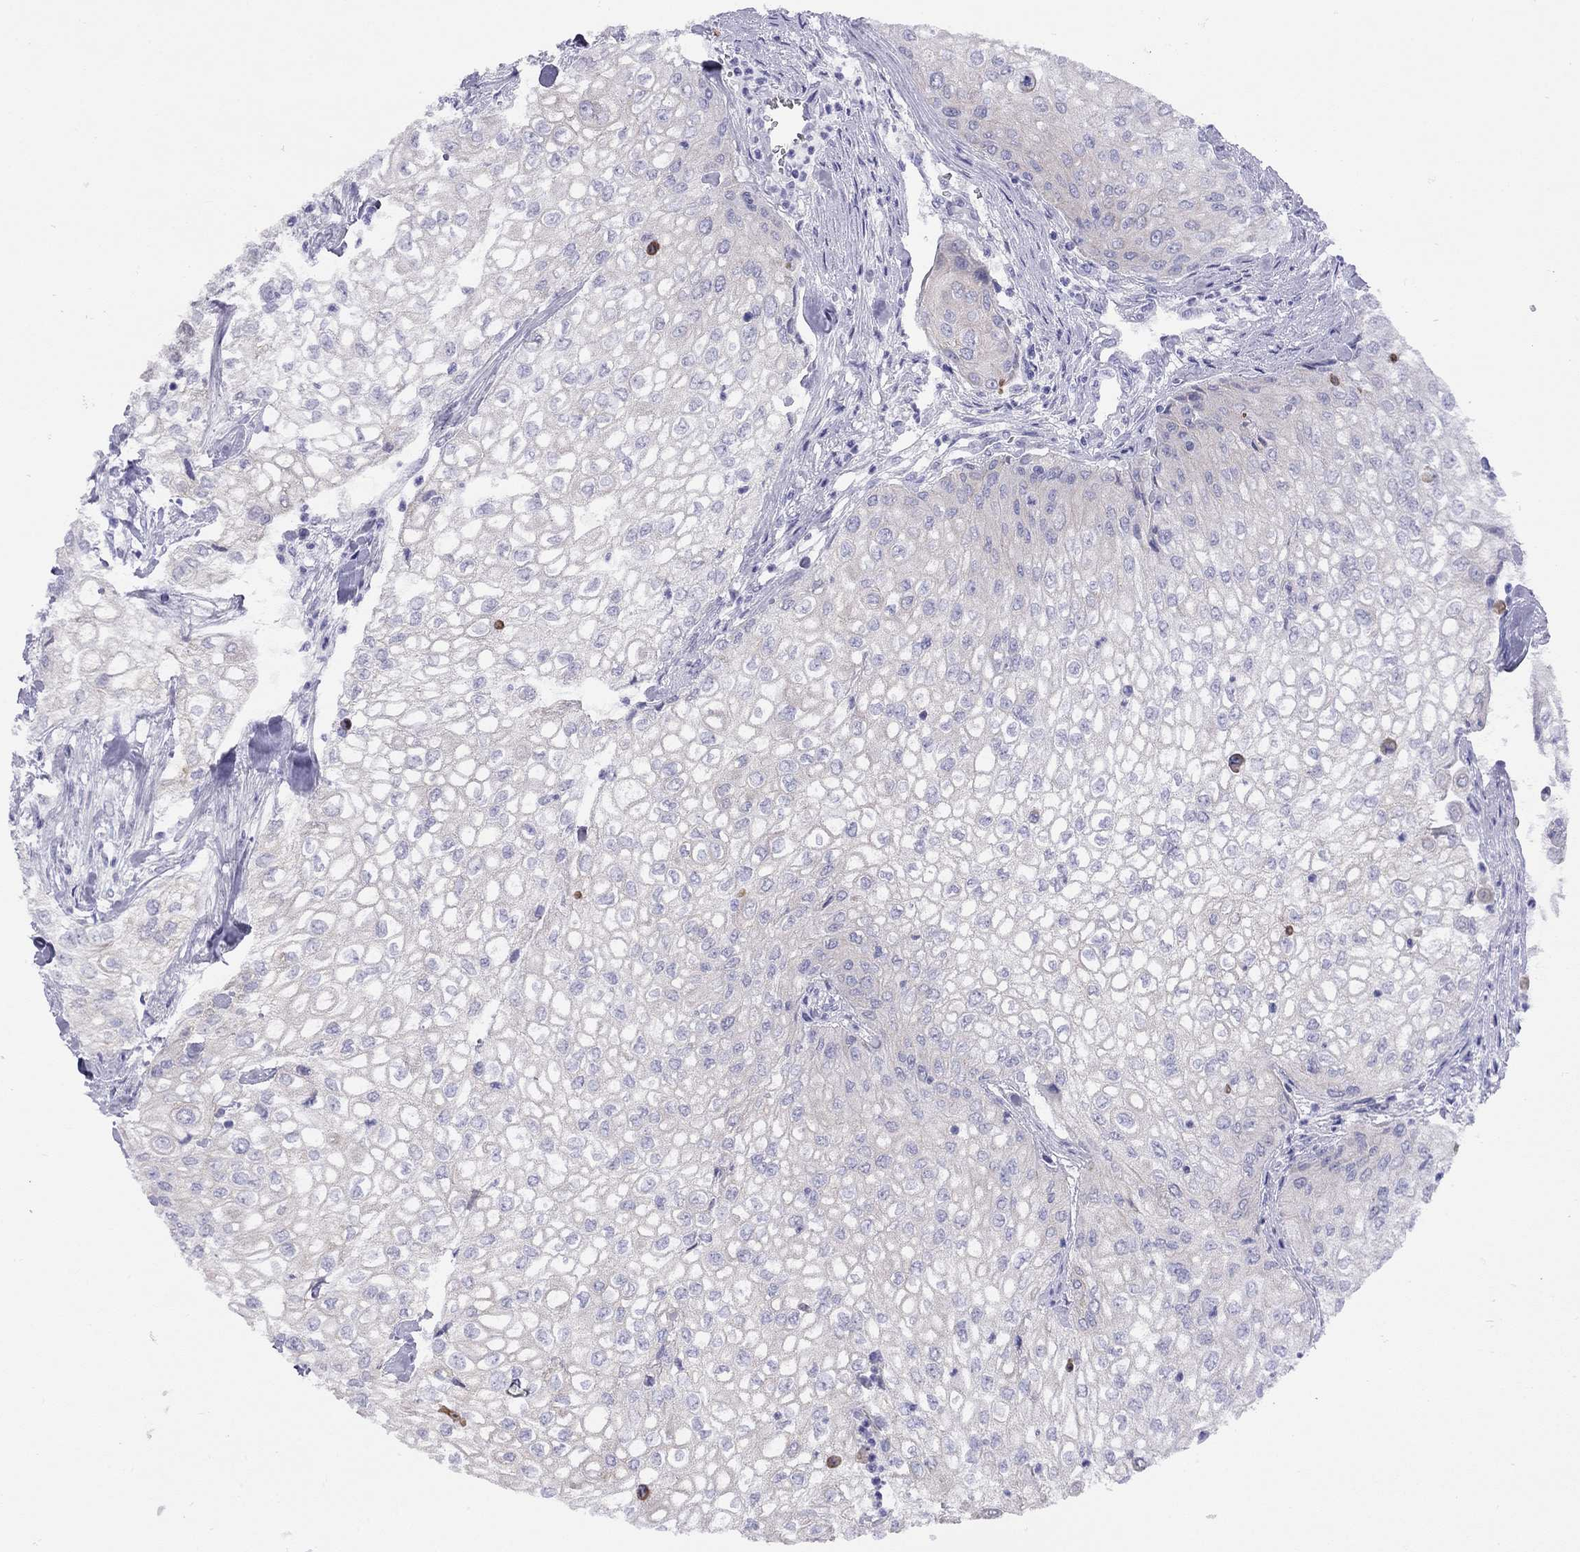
{"staining": {"intensity": "negative", "quantity": "none", "location": "none"}, "tissue": "urothelial cancer", "cell_type": "Tumor cells", "image_type": "cancer", "snomed": [{"axis": "morphology", "description": "Urothelial carcinoma, High grade"}, {"axis": "topography", "description": "Urinary bladder"}], "caption": "A high-resolution histopathology image shows immunohistochemistry staining of urothelial cancer, which displays no significant expression in tumor cells. (DAB immunohistochemistry, high magnification).", "gene": "GRIA2", "patient": {"sex": "male", "age": 62}}